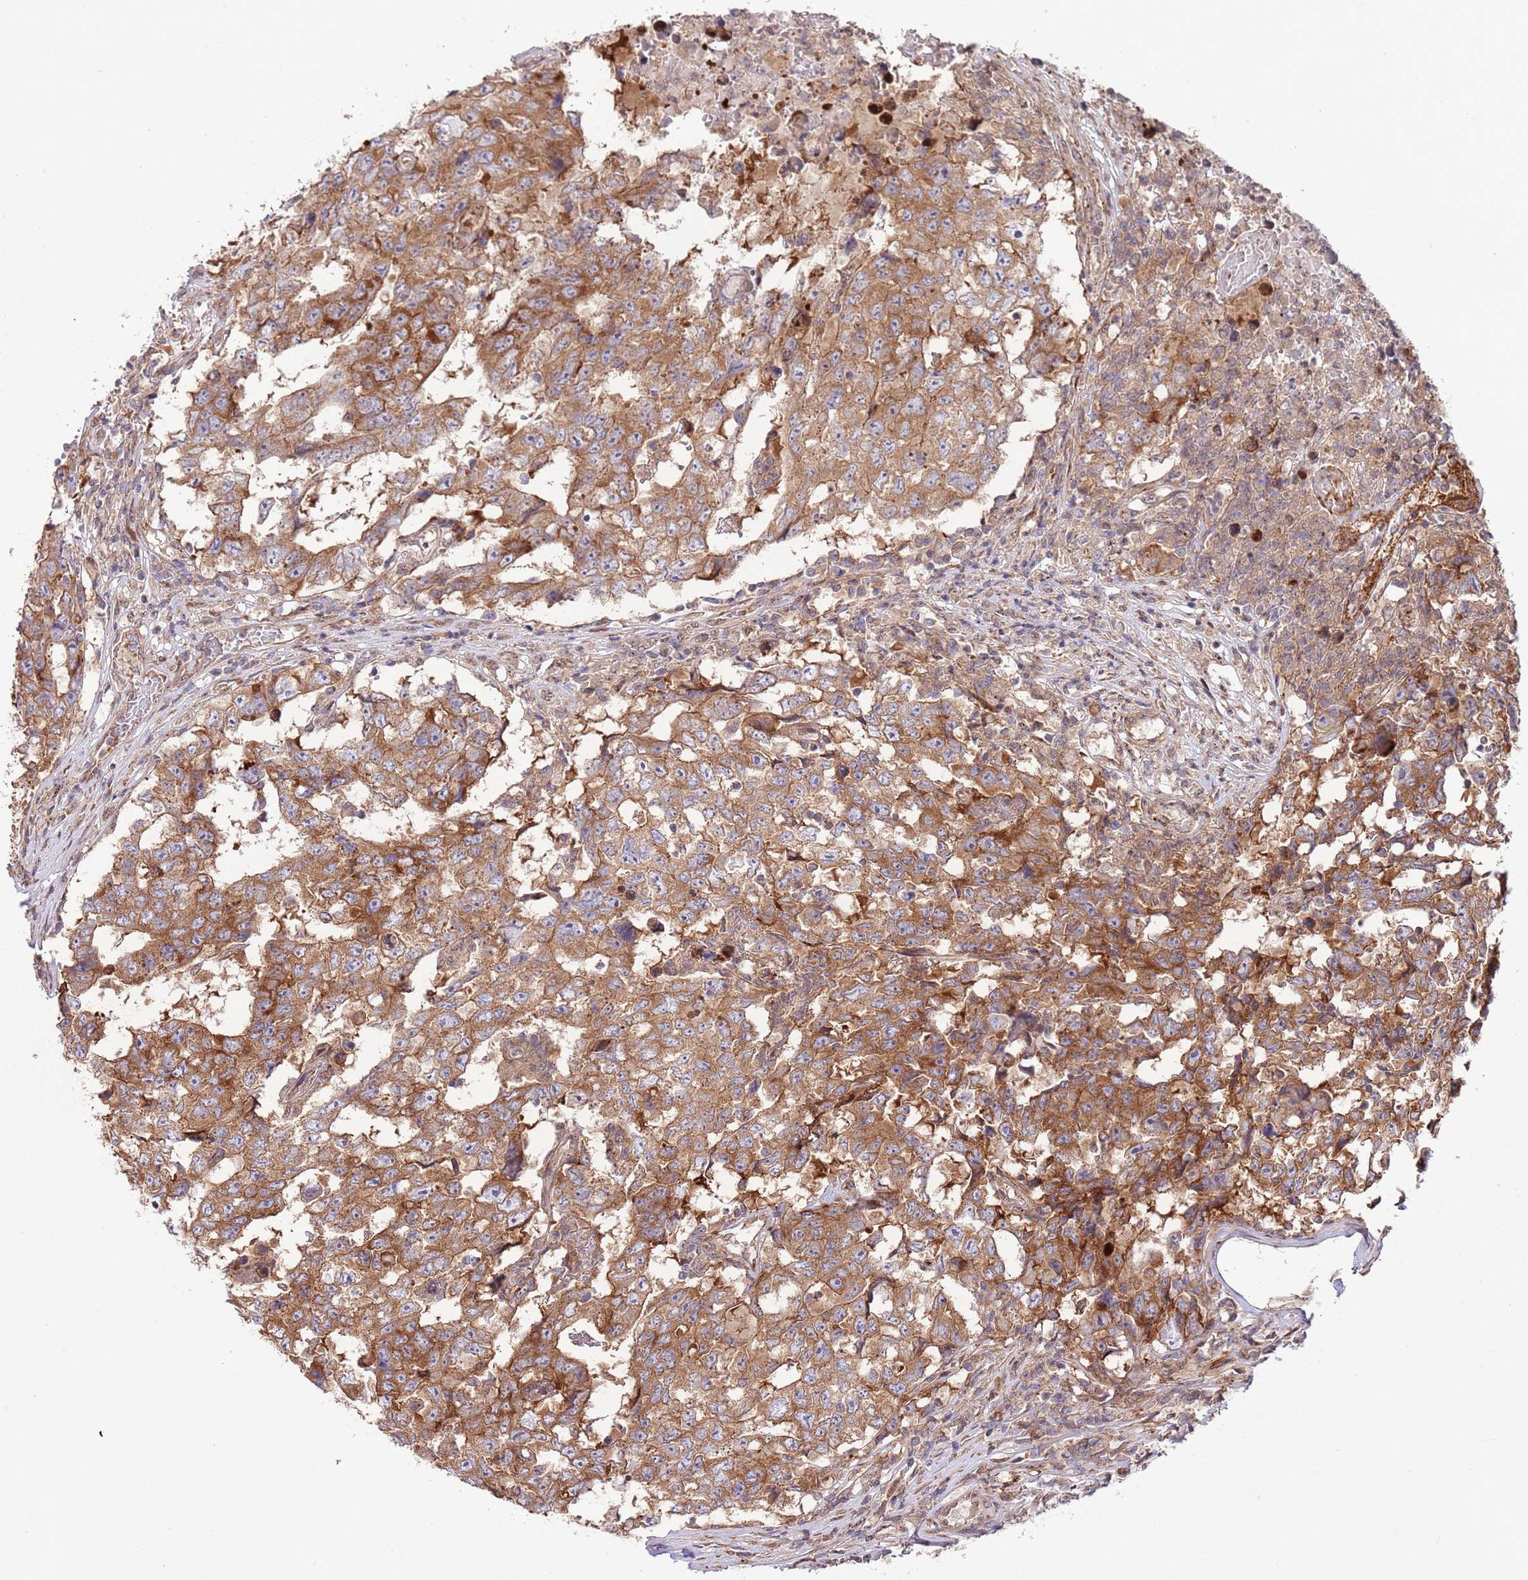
{"staining": {"intensity": "moderate", "quantity": ">75%", "location": "cytoplasmic/membranous"}, "tissue": "testis cancer", "cell_type": "Tumor cells", "image_type": "cancer", "snomed": [{"axis": "morphology", "description": "Carcinoma, Embryonal, NOS"}, {"axis": "topography", "description": "Testis"}], "caption": "Immunohistochemical staining of testis embryonal carcinoma exhibits moderate cytoplasmic/membranous protein expression in about >75% of tumor cells.", "gene": "RNF19B", "patient": {"sex": "male", "age": 25}}